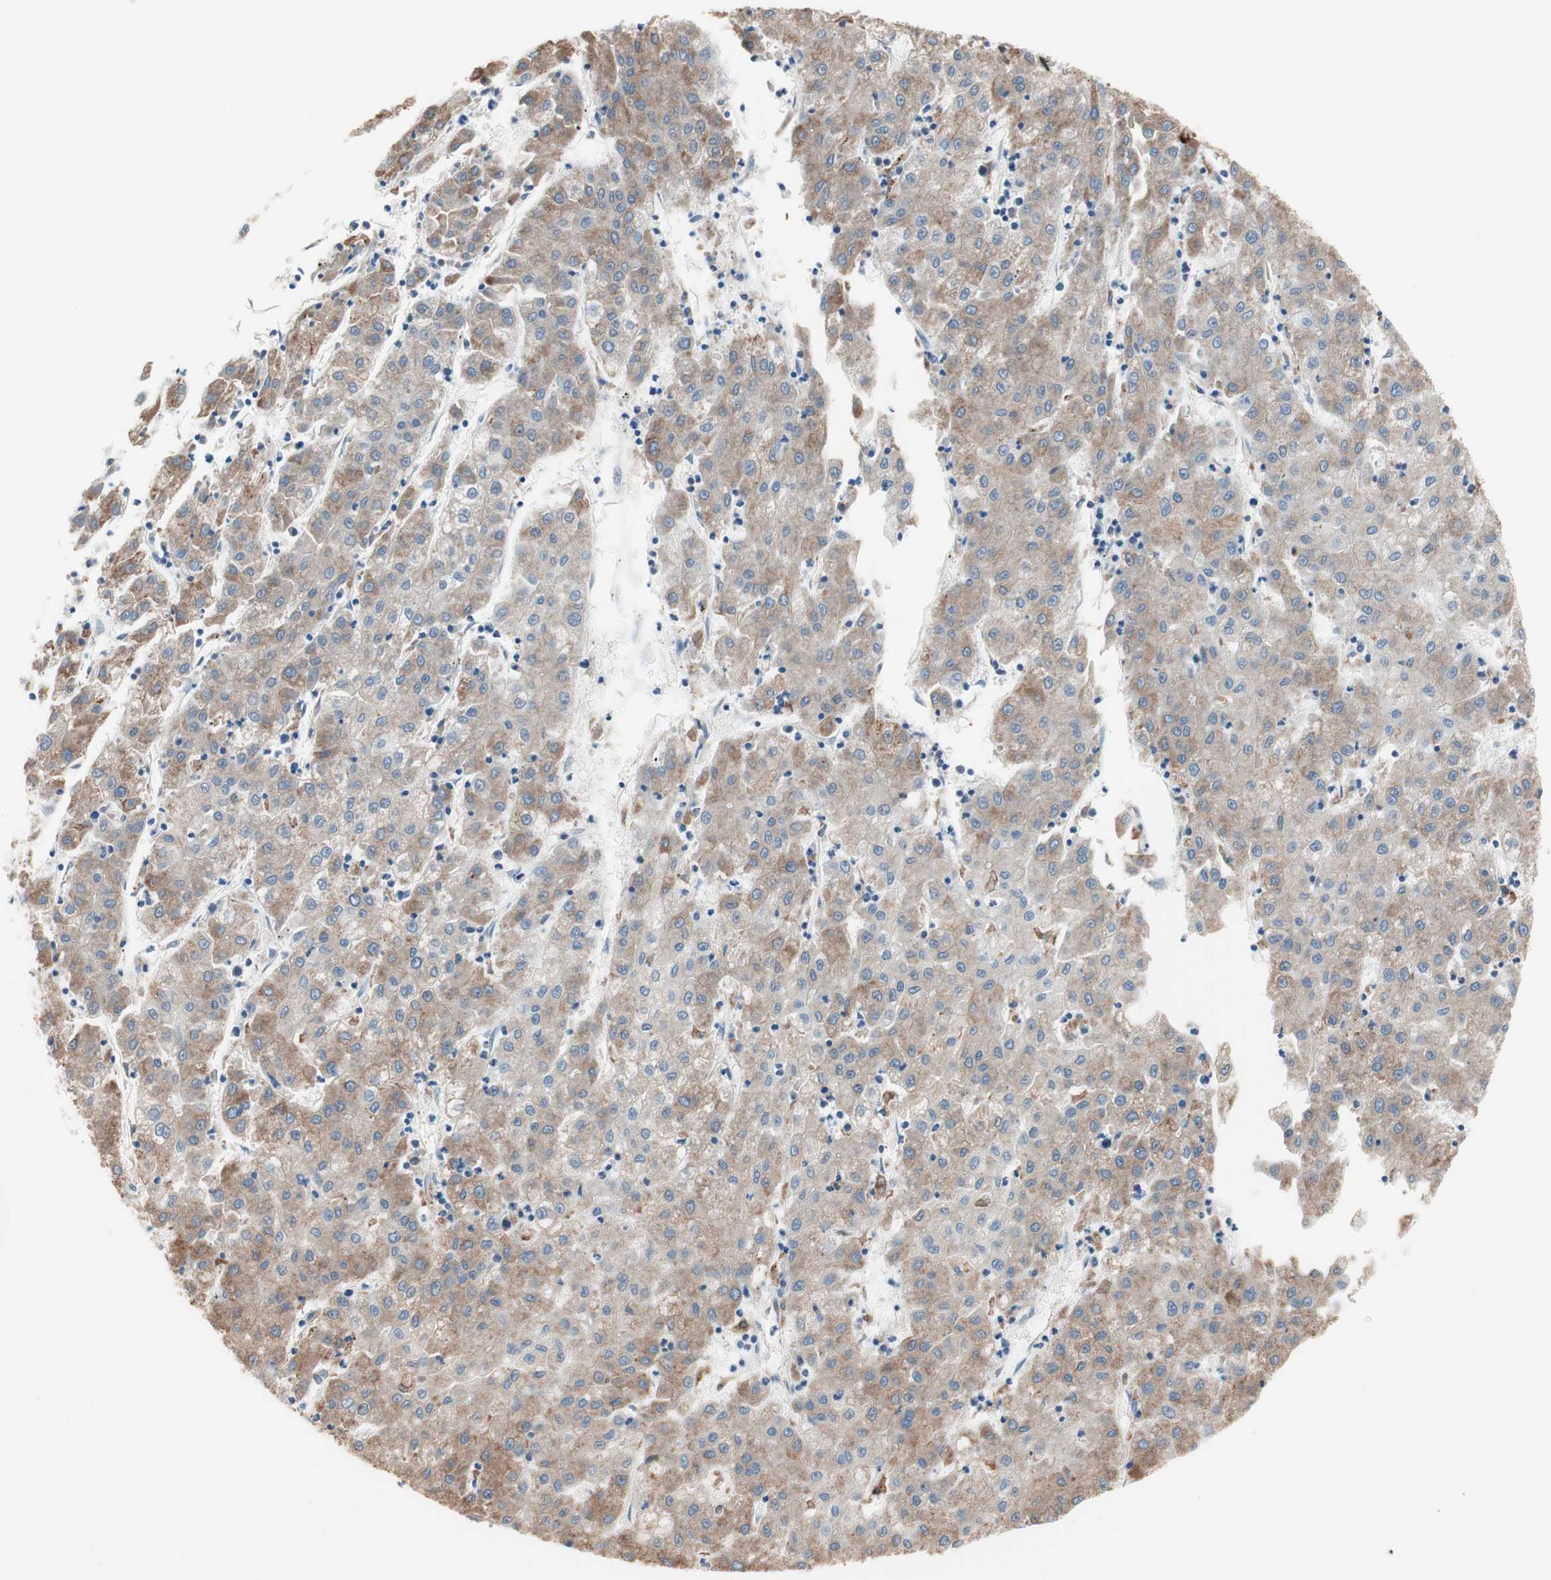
{"staining": {"intensity": "moderate", "quantity": ">75%", "location": "cytoplasmic/membranous"}, "tissue": "liver cancer", "cell_type": "Tumor cells", "image_type": "cancer", "snomed": [{"axis": "morphology", "description": "Carcinoma, Hepatocellular, NOS"}, {"axis": "topography", "description": "Liver"}], "caption": "Protein staining by immunohistochemistry displays moderate cytoplasmic/membranous positivity in approximately >75% of tumor cells in hepatocellular carcinoma (liver).", "gene": "SLC27A4", "patient": {"sex": "male", "age": 72}}